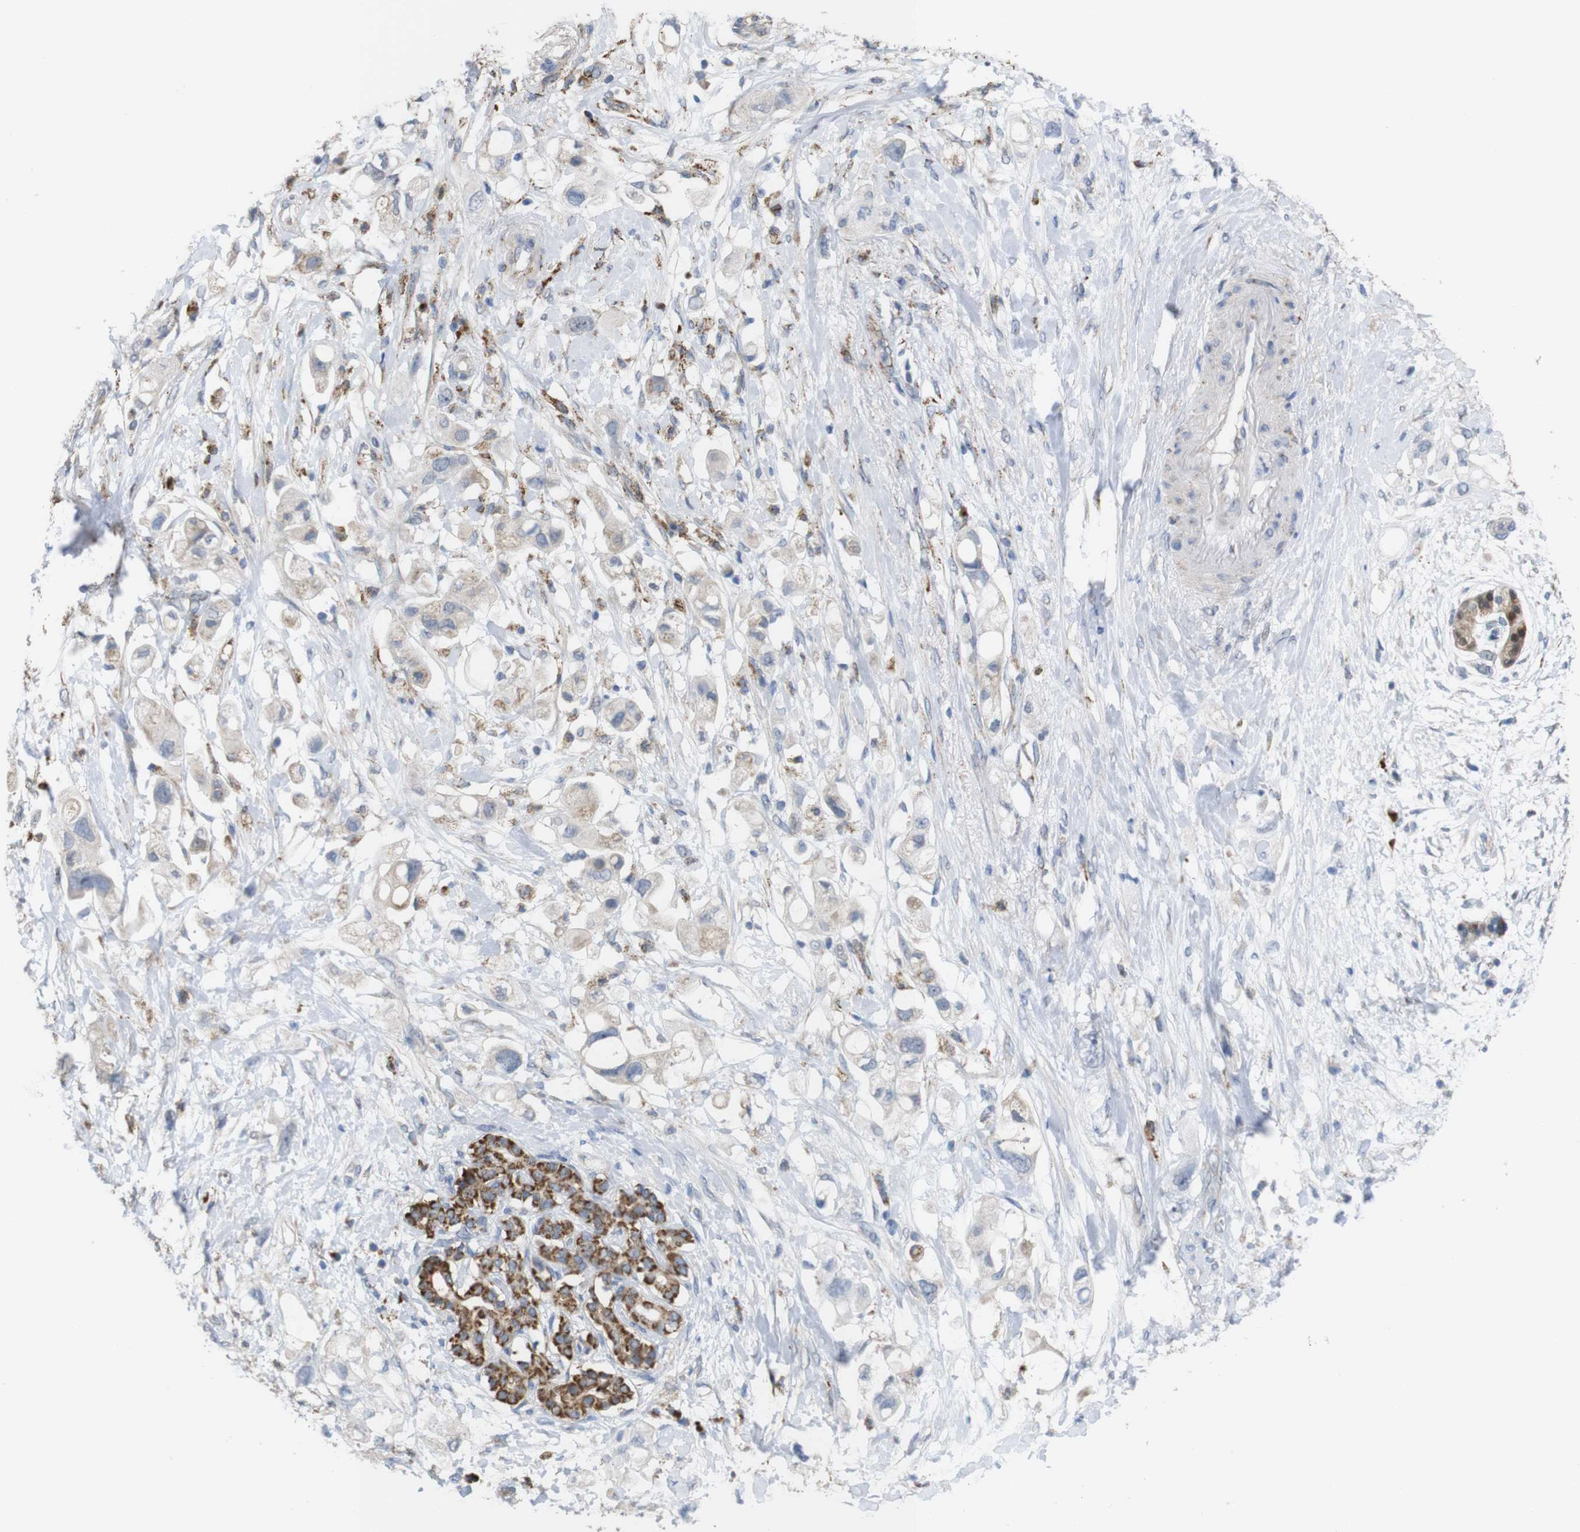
{"staining": {"intensity": "strong", "quantity": "<25%", "location": "cytoplasmic/membranous"}, "tissue": "pancreatic cancer", "cell_type": "Tumor cells", "image_type": "cancer", "snomed": [{"axis": "morphology", "description": "Adenocarcinoma, NOS"}, {"axis": "topography", "description": "Pancreas"}], "caption": "A brown stain shows strong cytoplasmic/membranous staining of a protein in human adenocarcinoma (pancreatic) tumor cells. Ihc stains the protein of interest in brown and the nuclei are stained blue.", "gene": "PTPRR", "patient": {"sex": "female", "age": 56}}